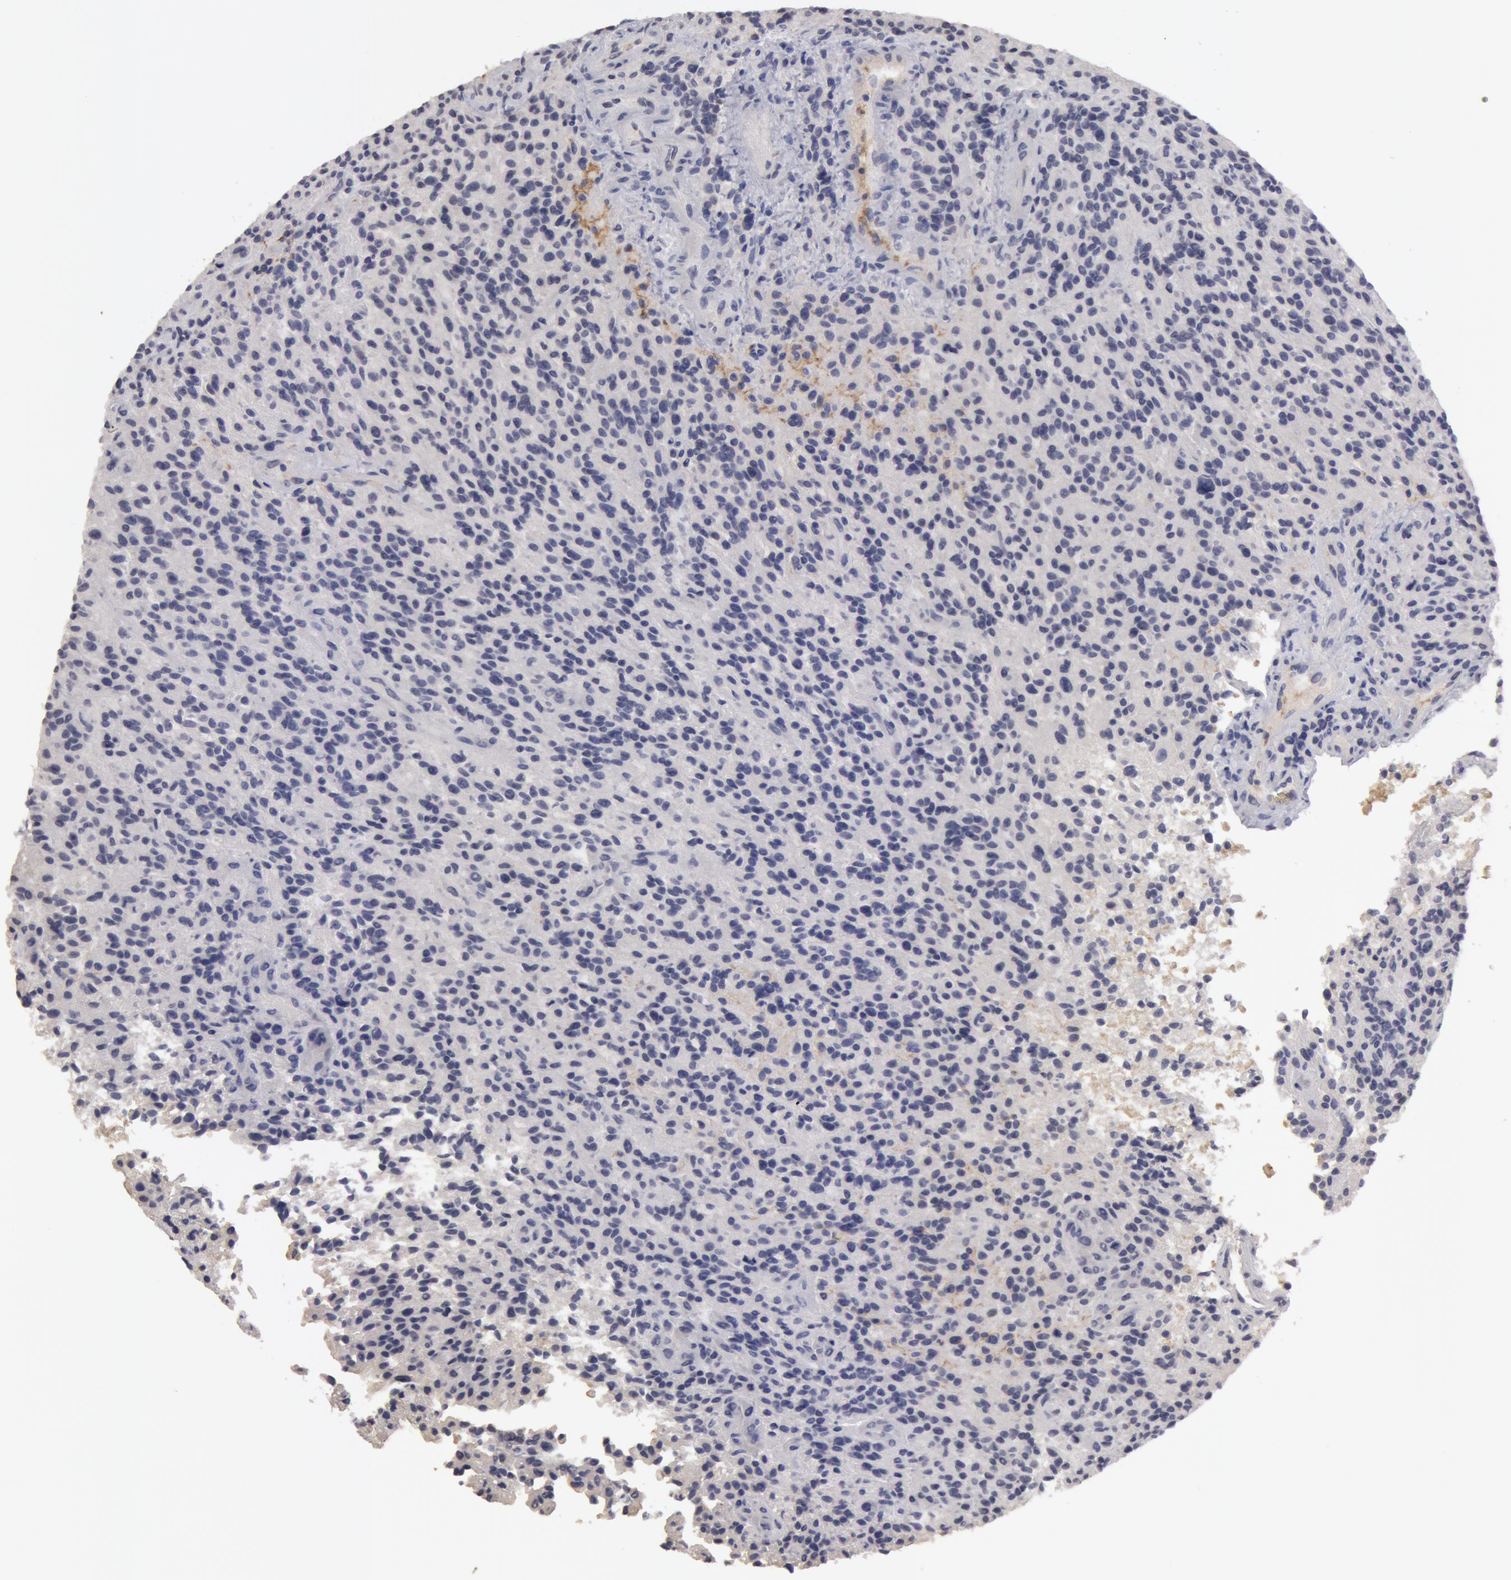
{"staining": {"intensity": "negative", "quantity": "none", "location": "none"}, "tissue": "glioma", "cell_type": "Tumor cells", "image_type": "cancer", "snomed": [{"axis": "morphology", "description": "Glioma, malignant, High grade"}, {"axis": "topography", "description": "Brain"}], "caption": "Image shows no significant protein expression in tumor cells of high-grade glioma (malignant).", "gene": "CAT", "patient": {"sex": "female", "age": 13}}